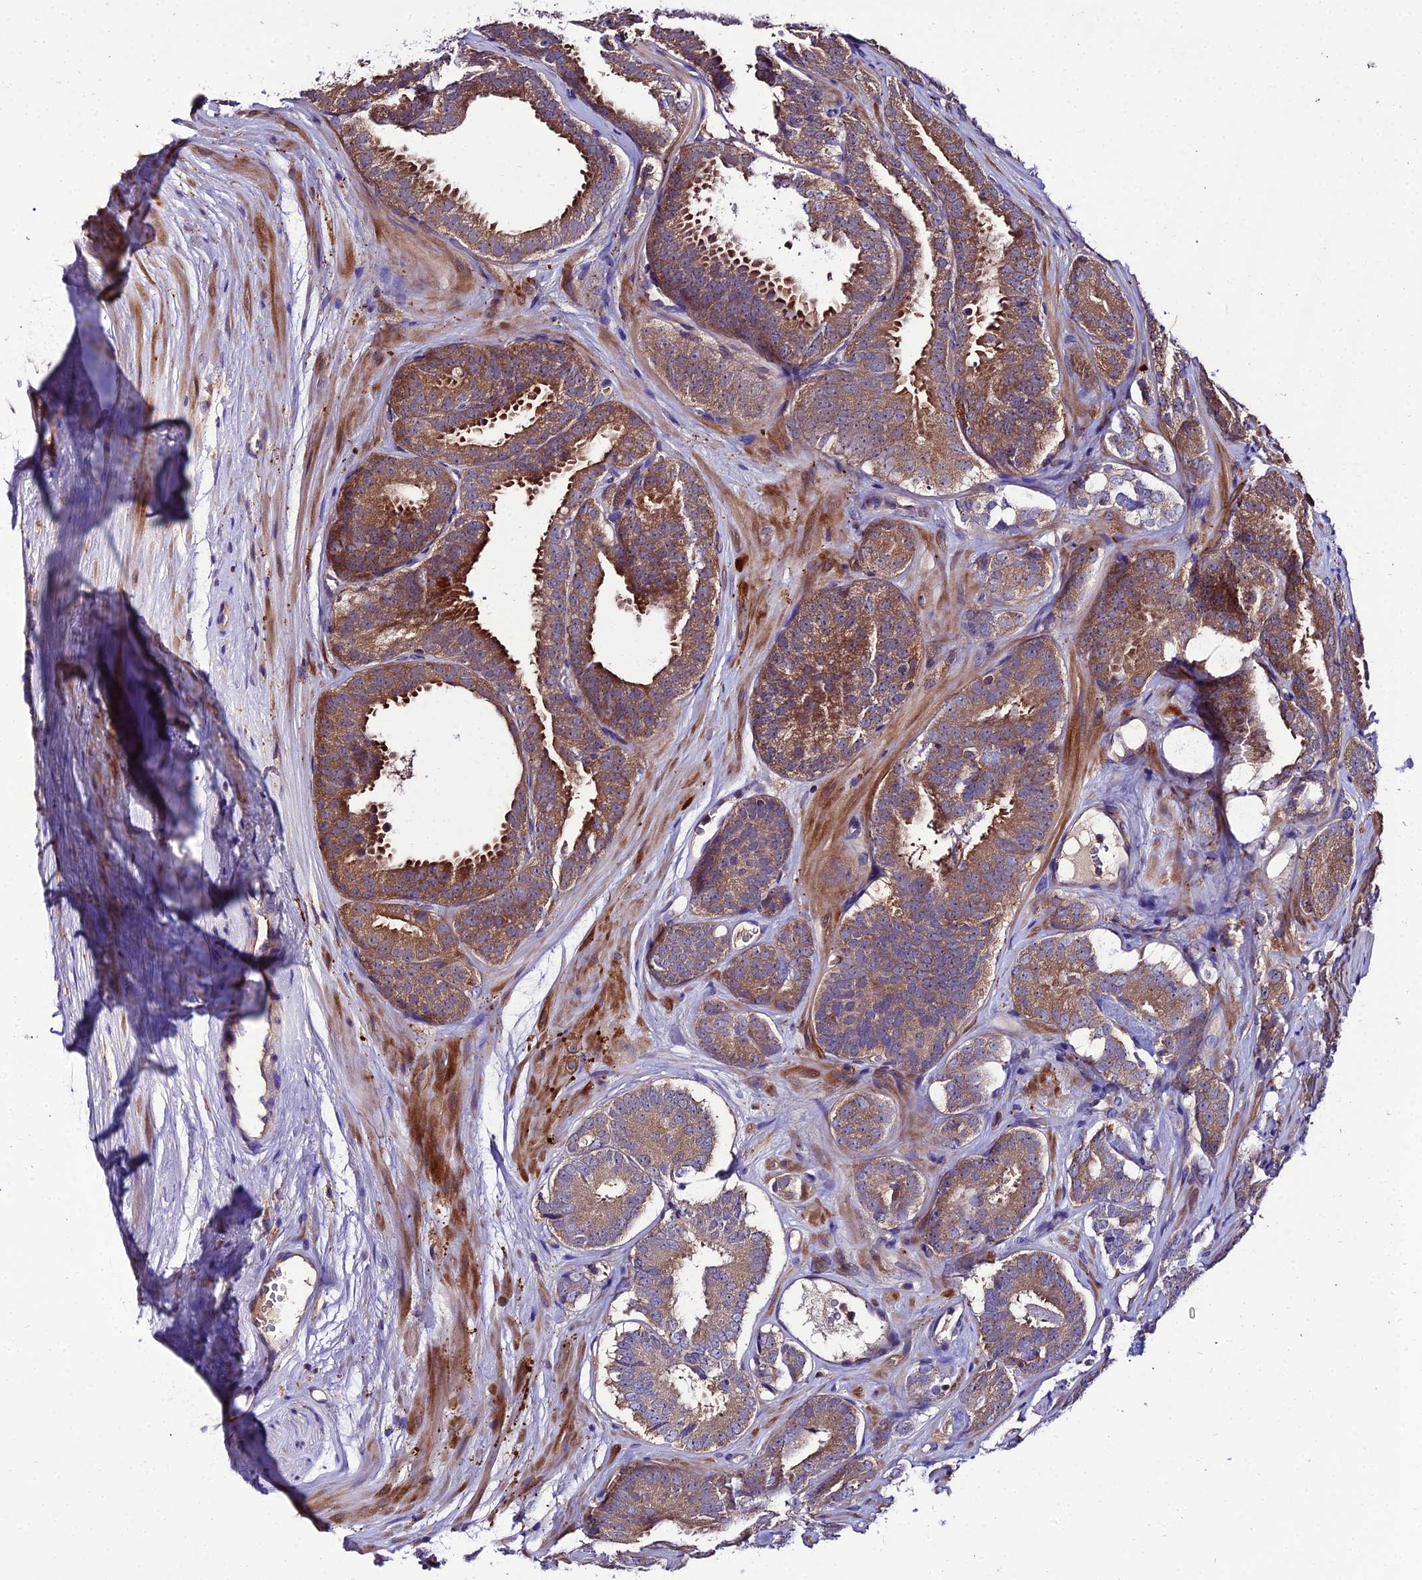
{"staining": {"intensity": "moderate", "quantity": ">75%", "location": "cytoplasmic/membranous"}, "tissue": "prostate cancer", "cell_type": "Tumor cells", "image_type": "cancer", "snomed": [{"axis": "morphology", "description": "Adenocarcinoma, High grade"}, {"axis": "topography", "description": "Prostate"}], "caption": "Immunohistochemistry (IHC) photomicrograph of neoplastic tissue: prostate cancer stained using IHC shows medium levels of moderate protein expression localized specifically in the cytoplasmic/membranous of tumor cells, appearing as a cytoplasmic/membranous brown color.", "gene": "C2orf69", "patient": {"sex": "male", "age": 63}}